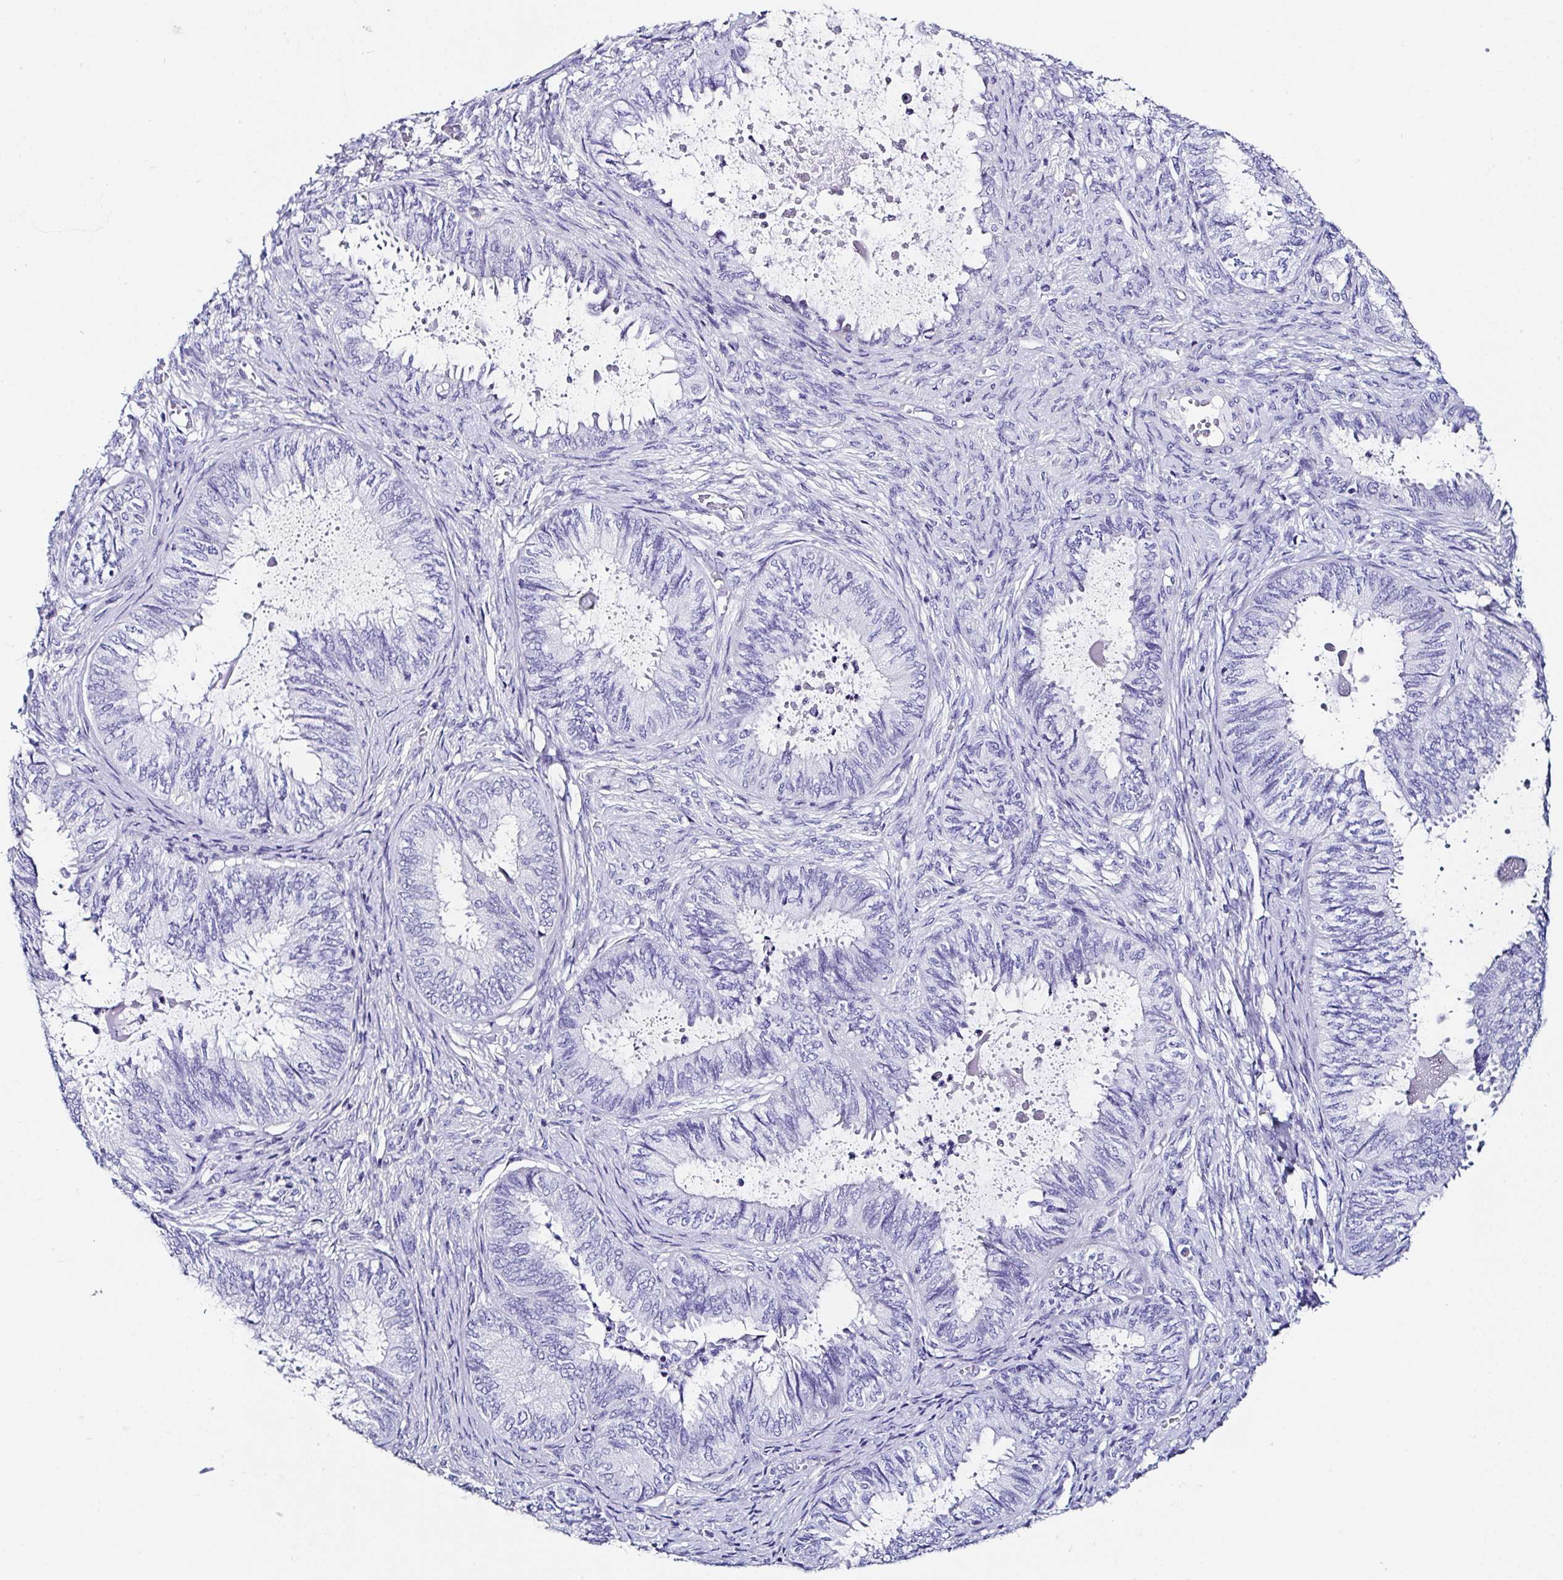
{"staining": {"intensity": "negative", "quantity": "none", "location": "none"}, "tissue": "ovarian cancer", "cell_type": "Tumor cells", "image_type": "cancer", "snomed": [{"axis": "morphology", "description": "Carcinoma, endometroid"}, {"axis": "topography", "description": "Ovary"}], "caption": "DAB immunohistochemical staining of human ovarian cancer displays no significant expression in tumor cells.", "gene": "UGT3A1", "patient": {"sex": "female", "age": 70}}